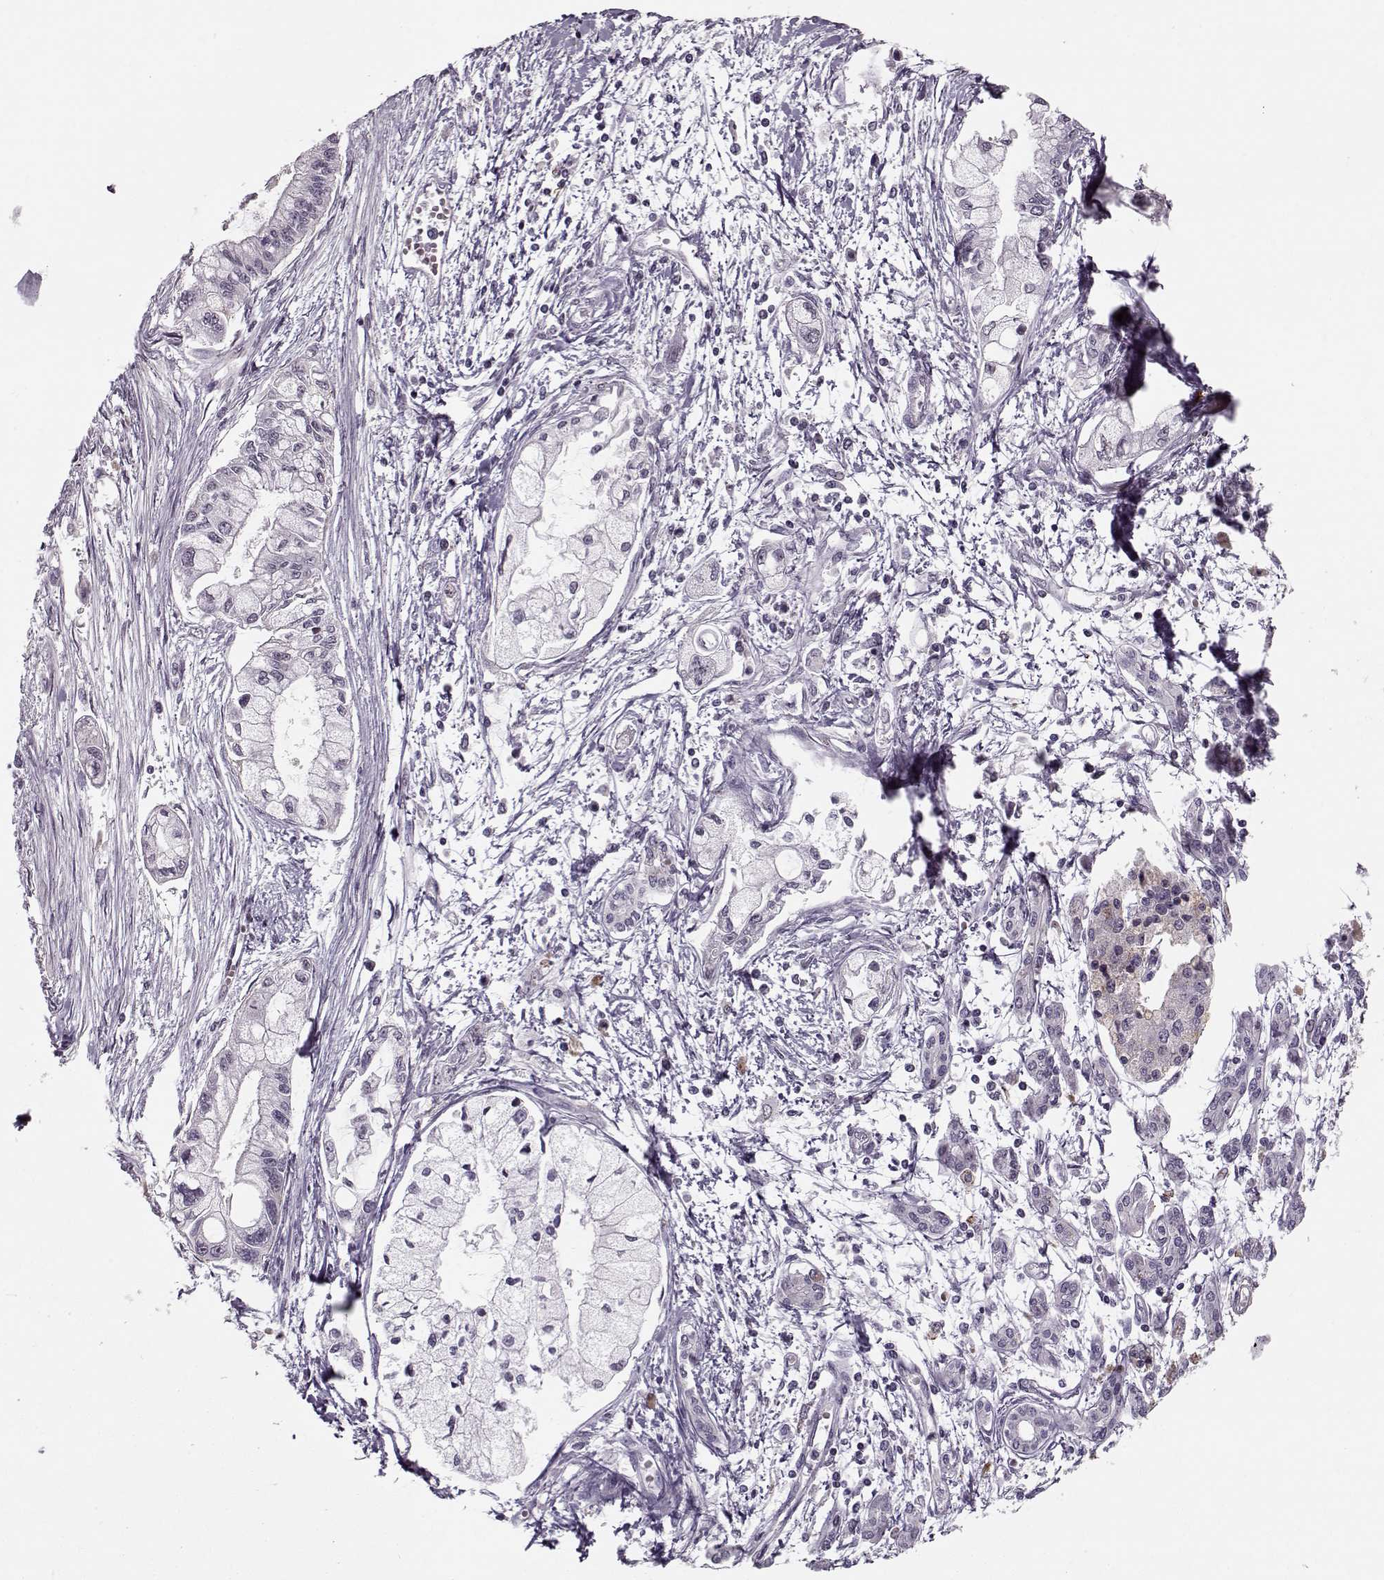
{"staining": {"intensity": "negative", "quantity": "none", "location": "none"}, "tissue": "pancreatic cancer", "cell_type": "Tumor cells", "image_type": "cancer", "snomed": [{"axis": "morphology", "description": "Adenocarcinoma, NOS"}, {"axis": "topography", "description": "Pancreas"}], "caption": "The immunohistochemistry (IHC) micrograph has no significant expression in tumor cells of adenocarcinoma (pancreatic) tissue.", "gene": "DNAI3", "patient": {"sex": "male", "age": 54}}